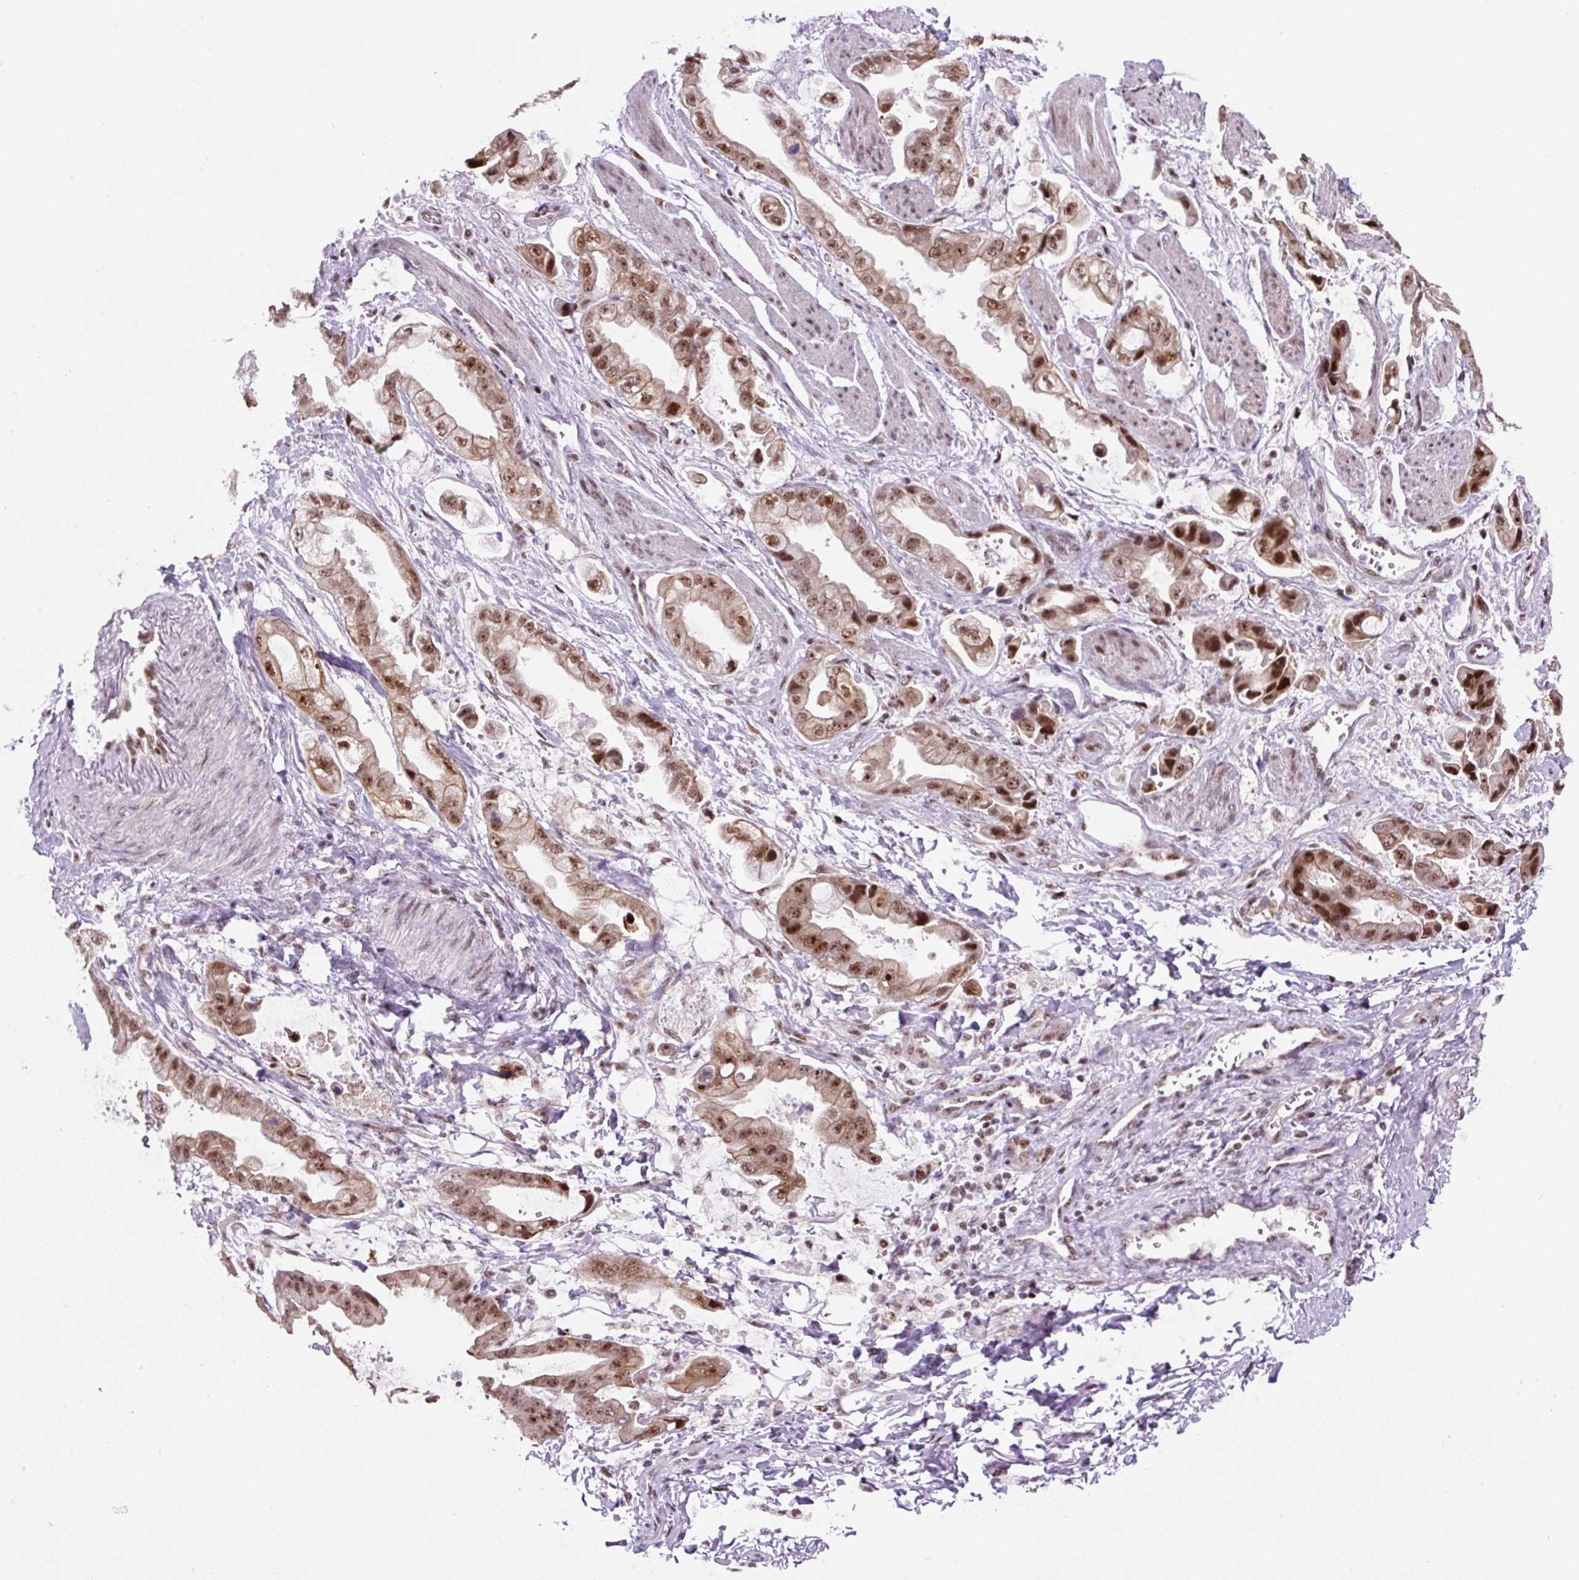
{"staining": {"intensity": "moderate", "quantity": ">75%", "location": "cytoplasmic/membranous,nuclear"}, "tissue": "stomach cancer", "cell_type": "Tumor cells", "image_type": "cancer", "snomed": [{"axis": "morphology", "description": "Adenocarcinoma, NOS"}, {"axis": "topography", "description": "Stomach"}], "caption": "A brown stain highlights moderate cytoplasmic/membranous and nuclear staining of a protein in human stomach adenocarcinoma tumor cells.", "gene": "TAF1A", "patient": {"sex": "male", "age": 62}}